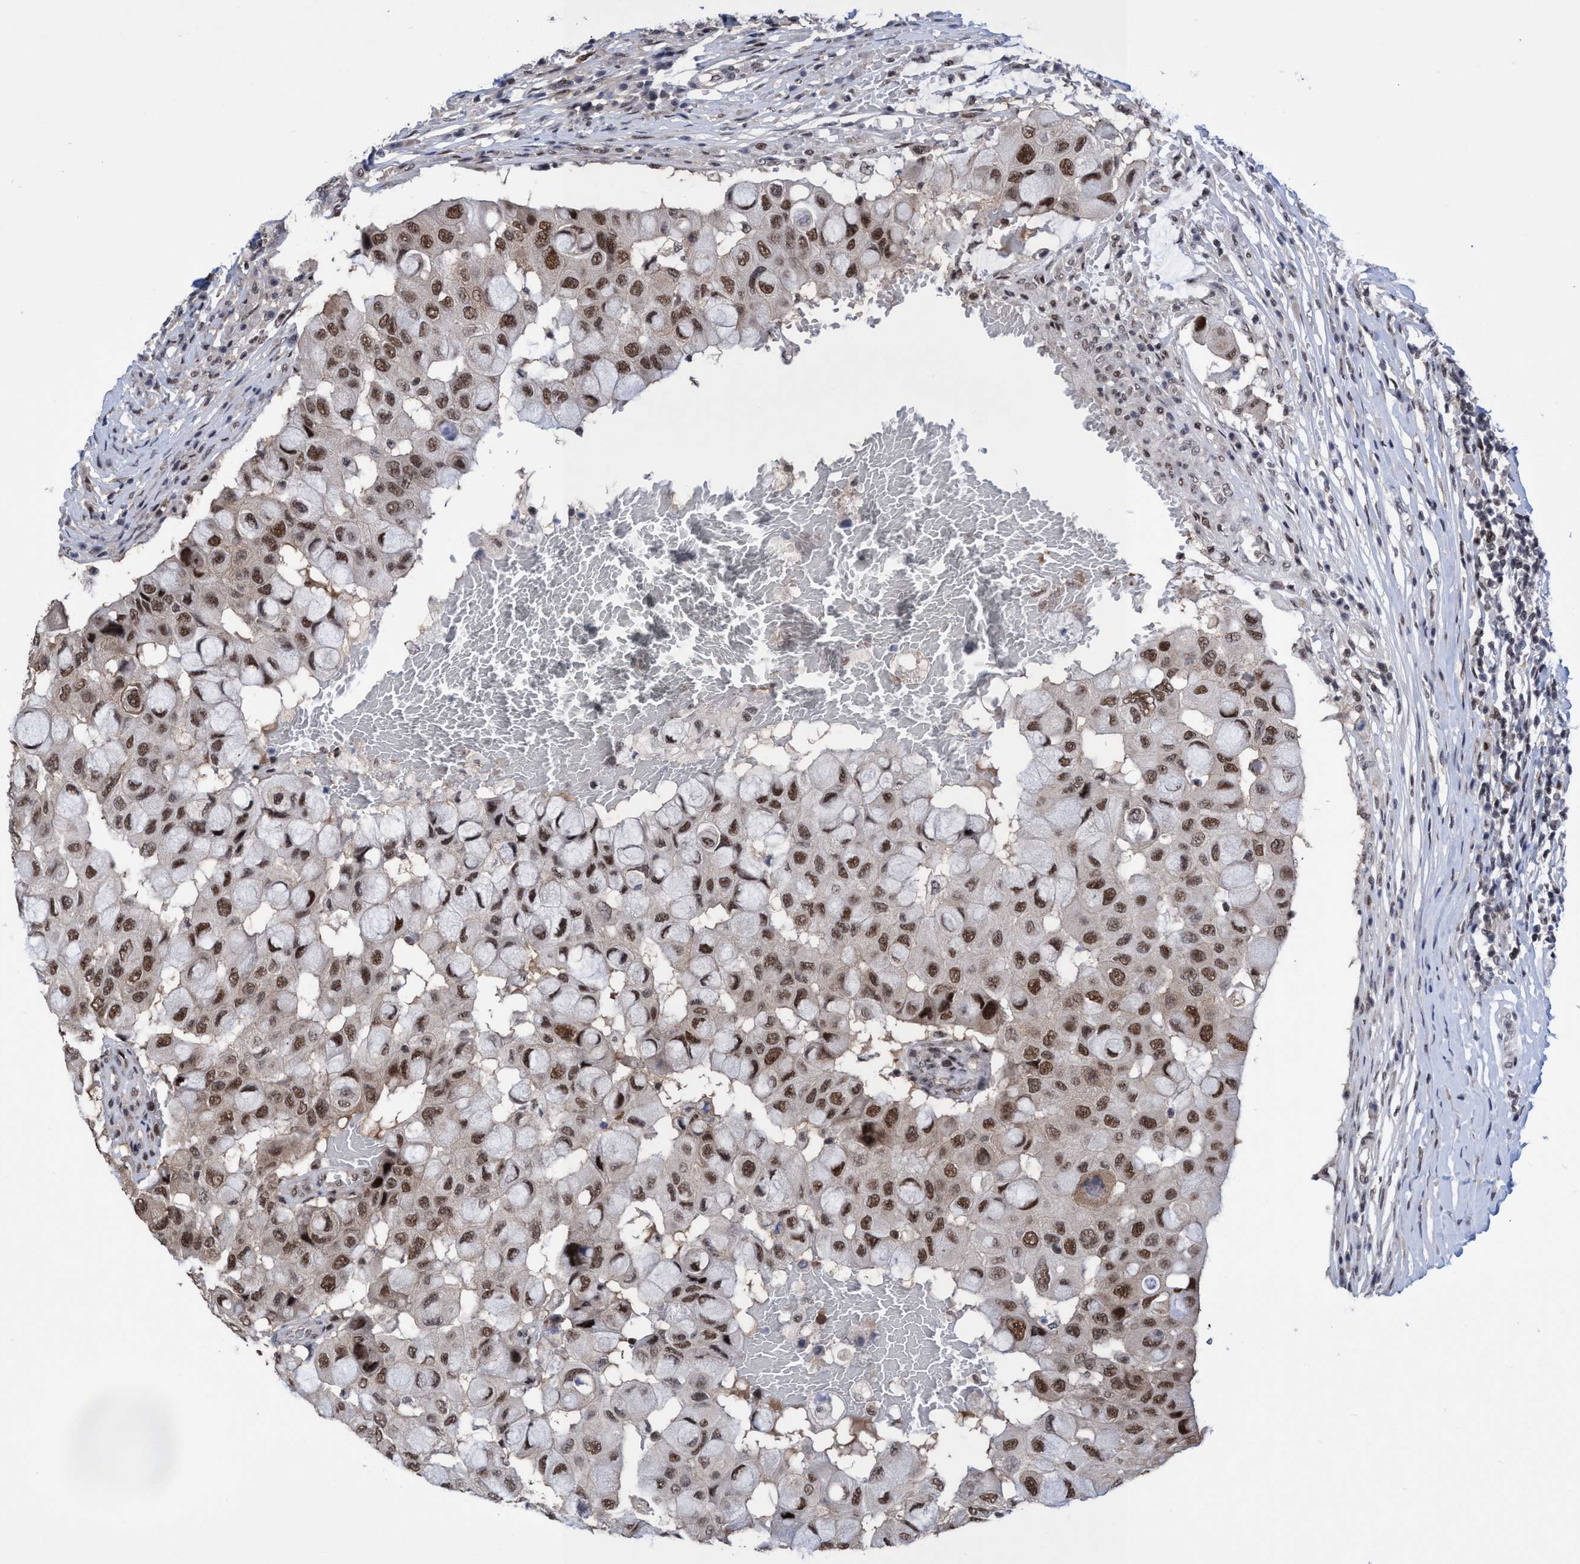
{"staining": {"intensity": "moderate", "quantity": ">75%", "location": "nuclear"}, "tissue": "breast cancer", "cell_type": "Tumor cells", "image_type": "cancer", "snomed": [{"axis": "morphology", "description": "Duct carcinoma"}, {"axis": "topography", "description": "Breast"}], "caption": "The histopathology image shows a brown stain indicating the presence of a protein in the nuclear of tumor cells in breast cancer (invasive ductal carcinoma). The protein is shown in brown color, while the nuclei are stained blue.", "gene": "C9orf78", "patient": {"sex": "female", "age": 27}}